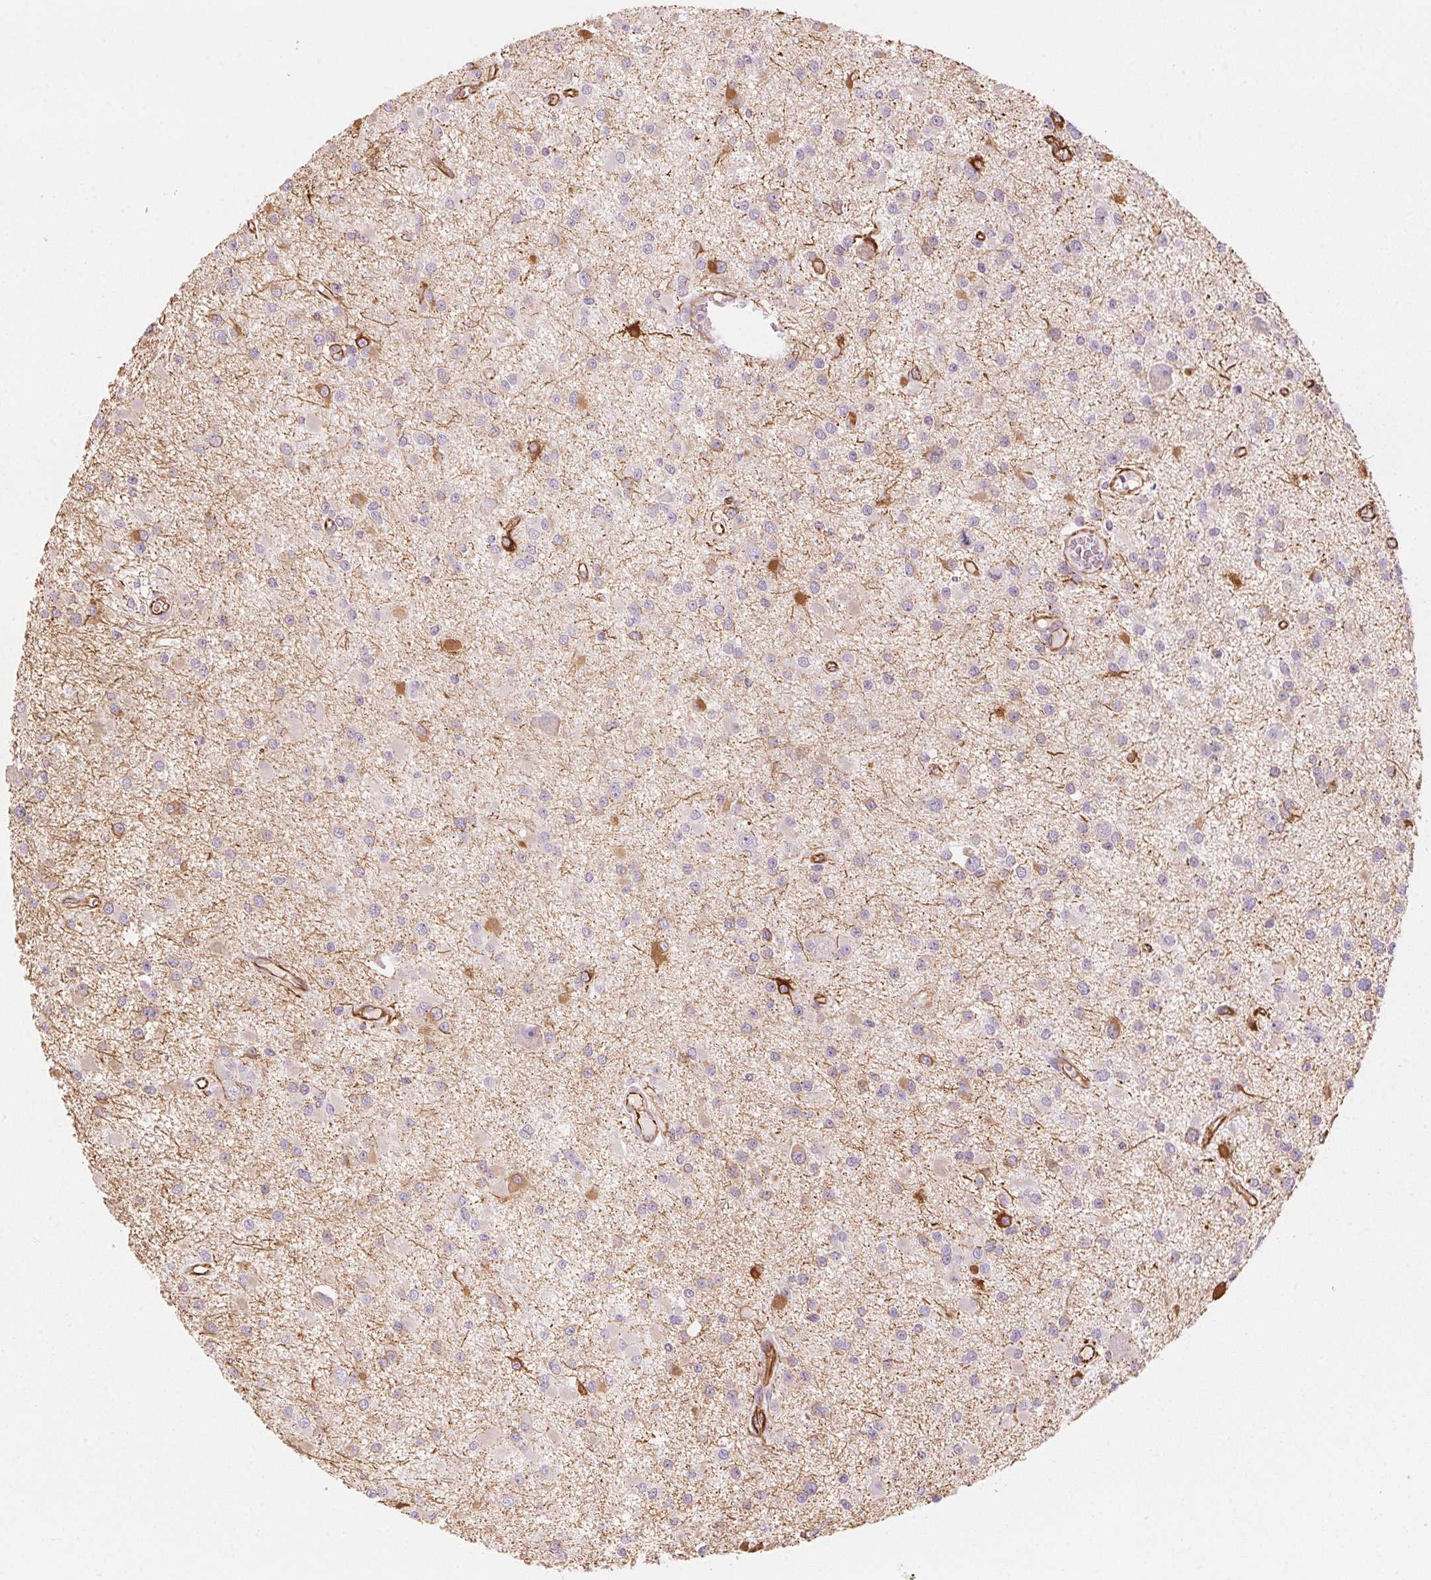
{"staining": {"intensity": "strong", "quantity": "<25%", "location": "cytoplasmic/membranous"}, "tissue": "glioma", "cell_type": "Tumor cells", "image_type": "cancer", "snomed": [{"axis": "morphology", "description": "Glioma, malignant, High grade"}, {"axis": "topography", "description": "Brain"}], "caption": "Immunohistochemistry of glioma demonstrates medium levels of strong cytoplasmic/membranous expression in approximately <25% of tumor cells.", "gene": "CLPS", "patient": {"sex": "male", "age": 54}}